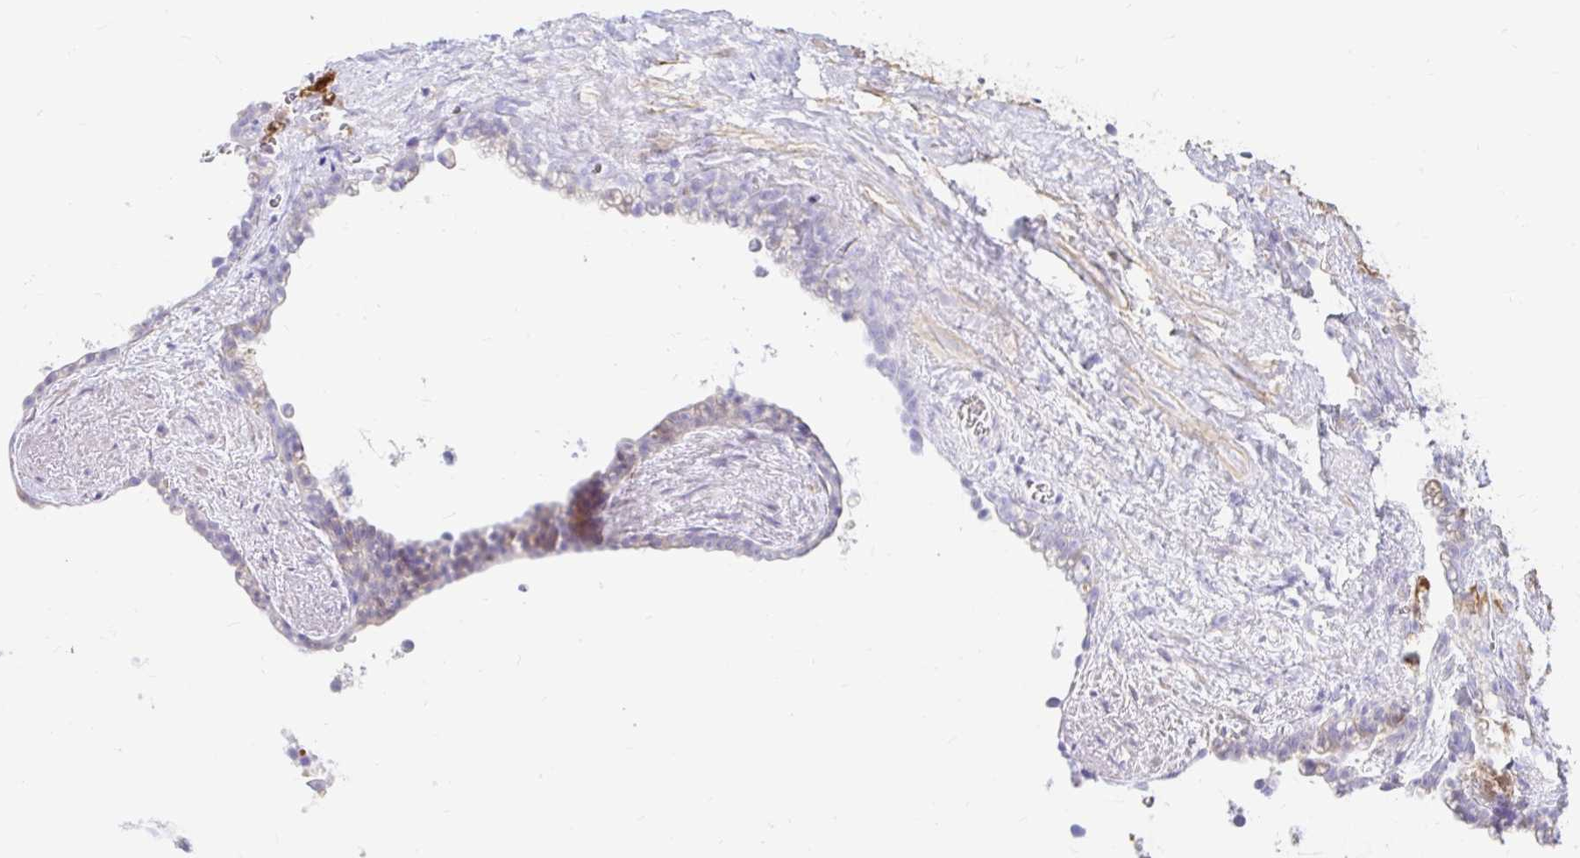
{"staining": {"intensity": "moderate", "quantity": "<25%", "location": "nuclear"}, "tissue": "seminal vesicle", "cell_type": "Glandular cells", "image_type": "normal", "snomed": [{"axis": "morphology", "description": "Normal tissue, NOS"}, {"axis": "topography", "description": "Seminal veicle"}], "caption": "Human seminal vesicle stained for a protein (brown) demonstrates moderate nuclear positive staining in approximately <25% of glandular cells.", "gene": "PPP1R1B", "patient": {"sex": "male", "age": 76}}